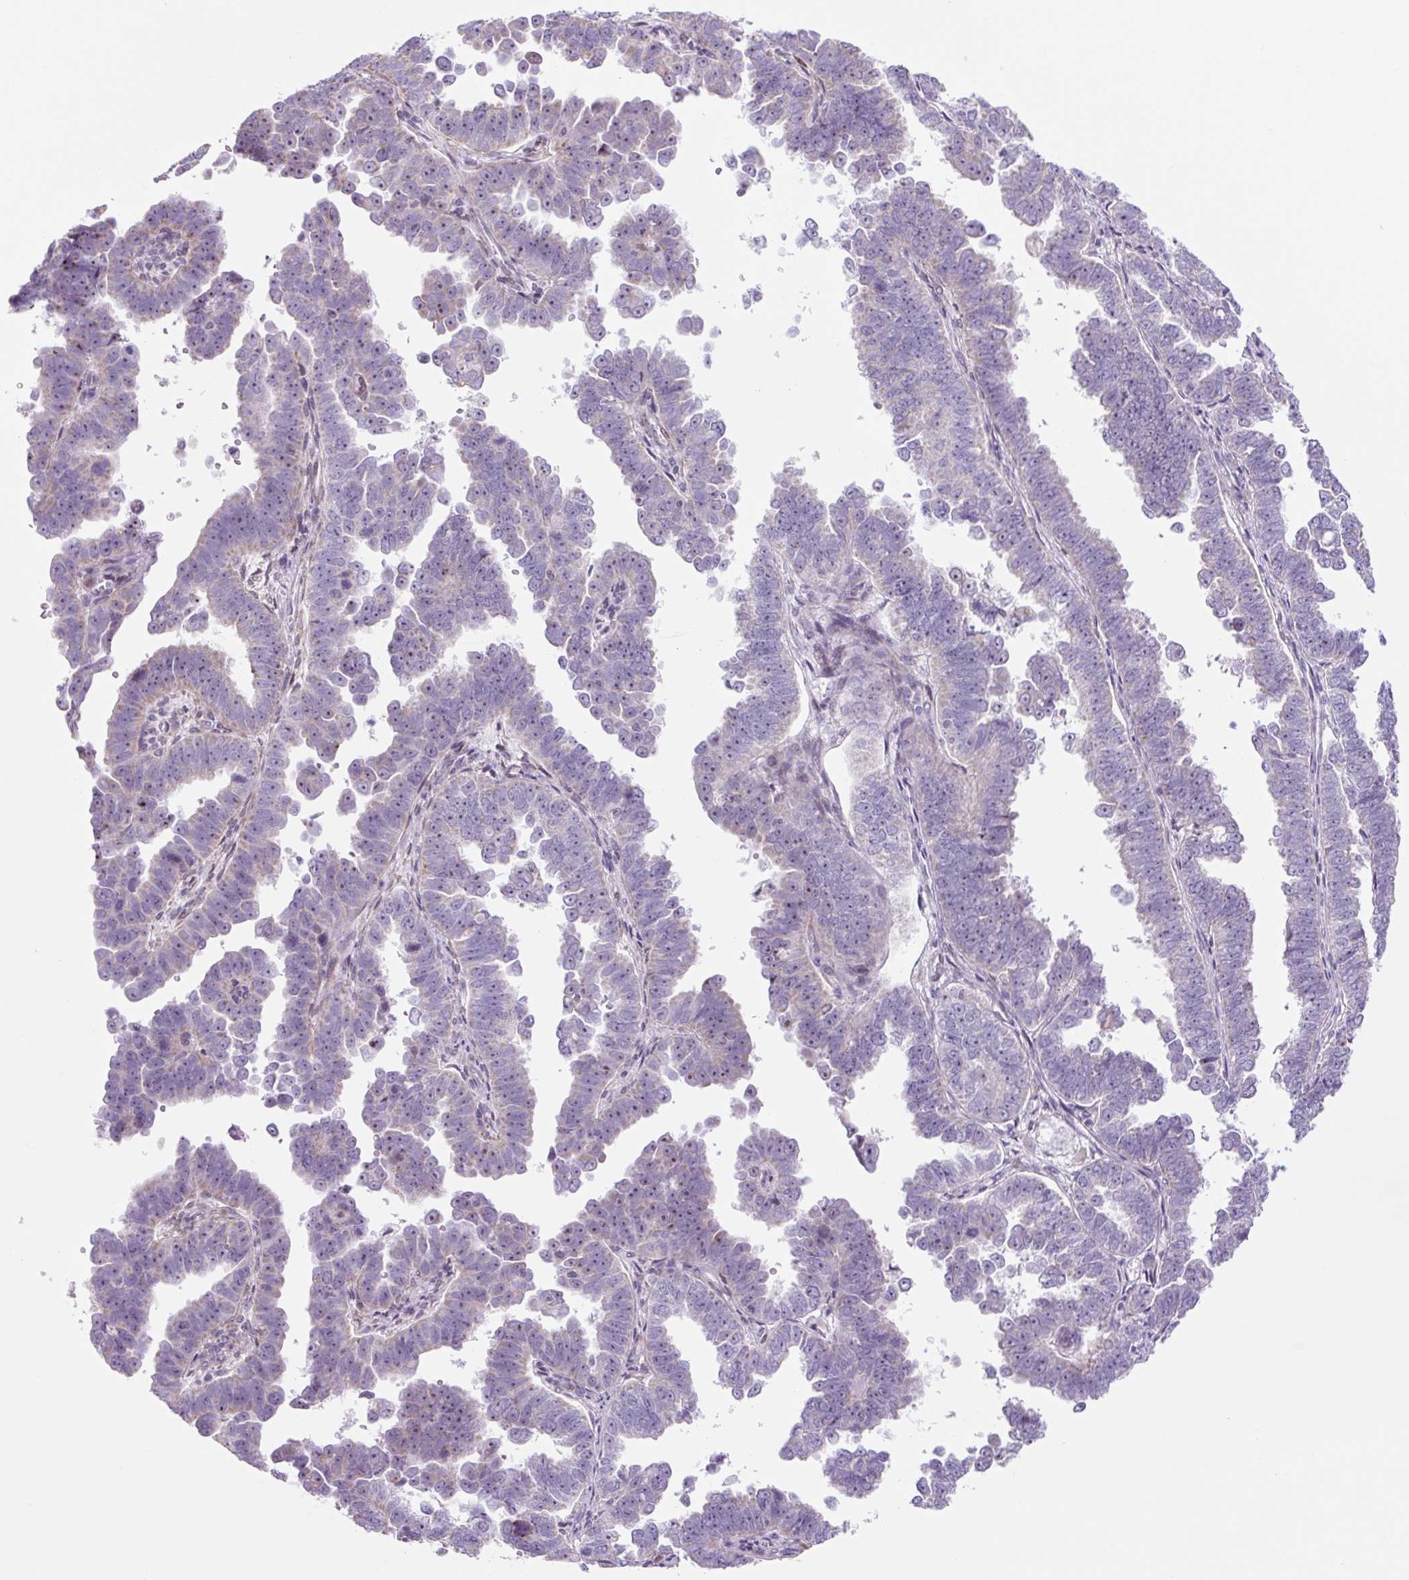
{"staining": {"intensity": "moderate", "quantity": "<25%", "location": "nuclear"}, "tissue": "endometrial cancer", "cell_type": "Tumor cells", "image_type": "cancer", "snomed": [{"axis": "morphology", "description": "Adenocarcinoma, NOS"}, {"axis": "topography", "description": "Endometrium"}], "caption": "IHC histopathology image of adenocarcinoma (endometrial) stained for a protein (brown), which shows low levels of moderate nuclear staining in about <25% of tumor cells.", "gene": "RRS1", "patient": {"sex": "female", "age": 75}}